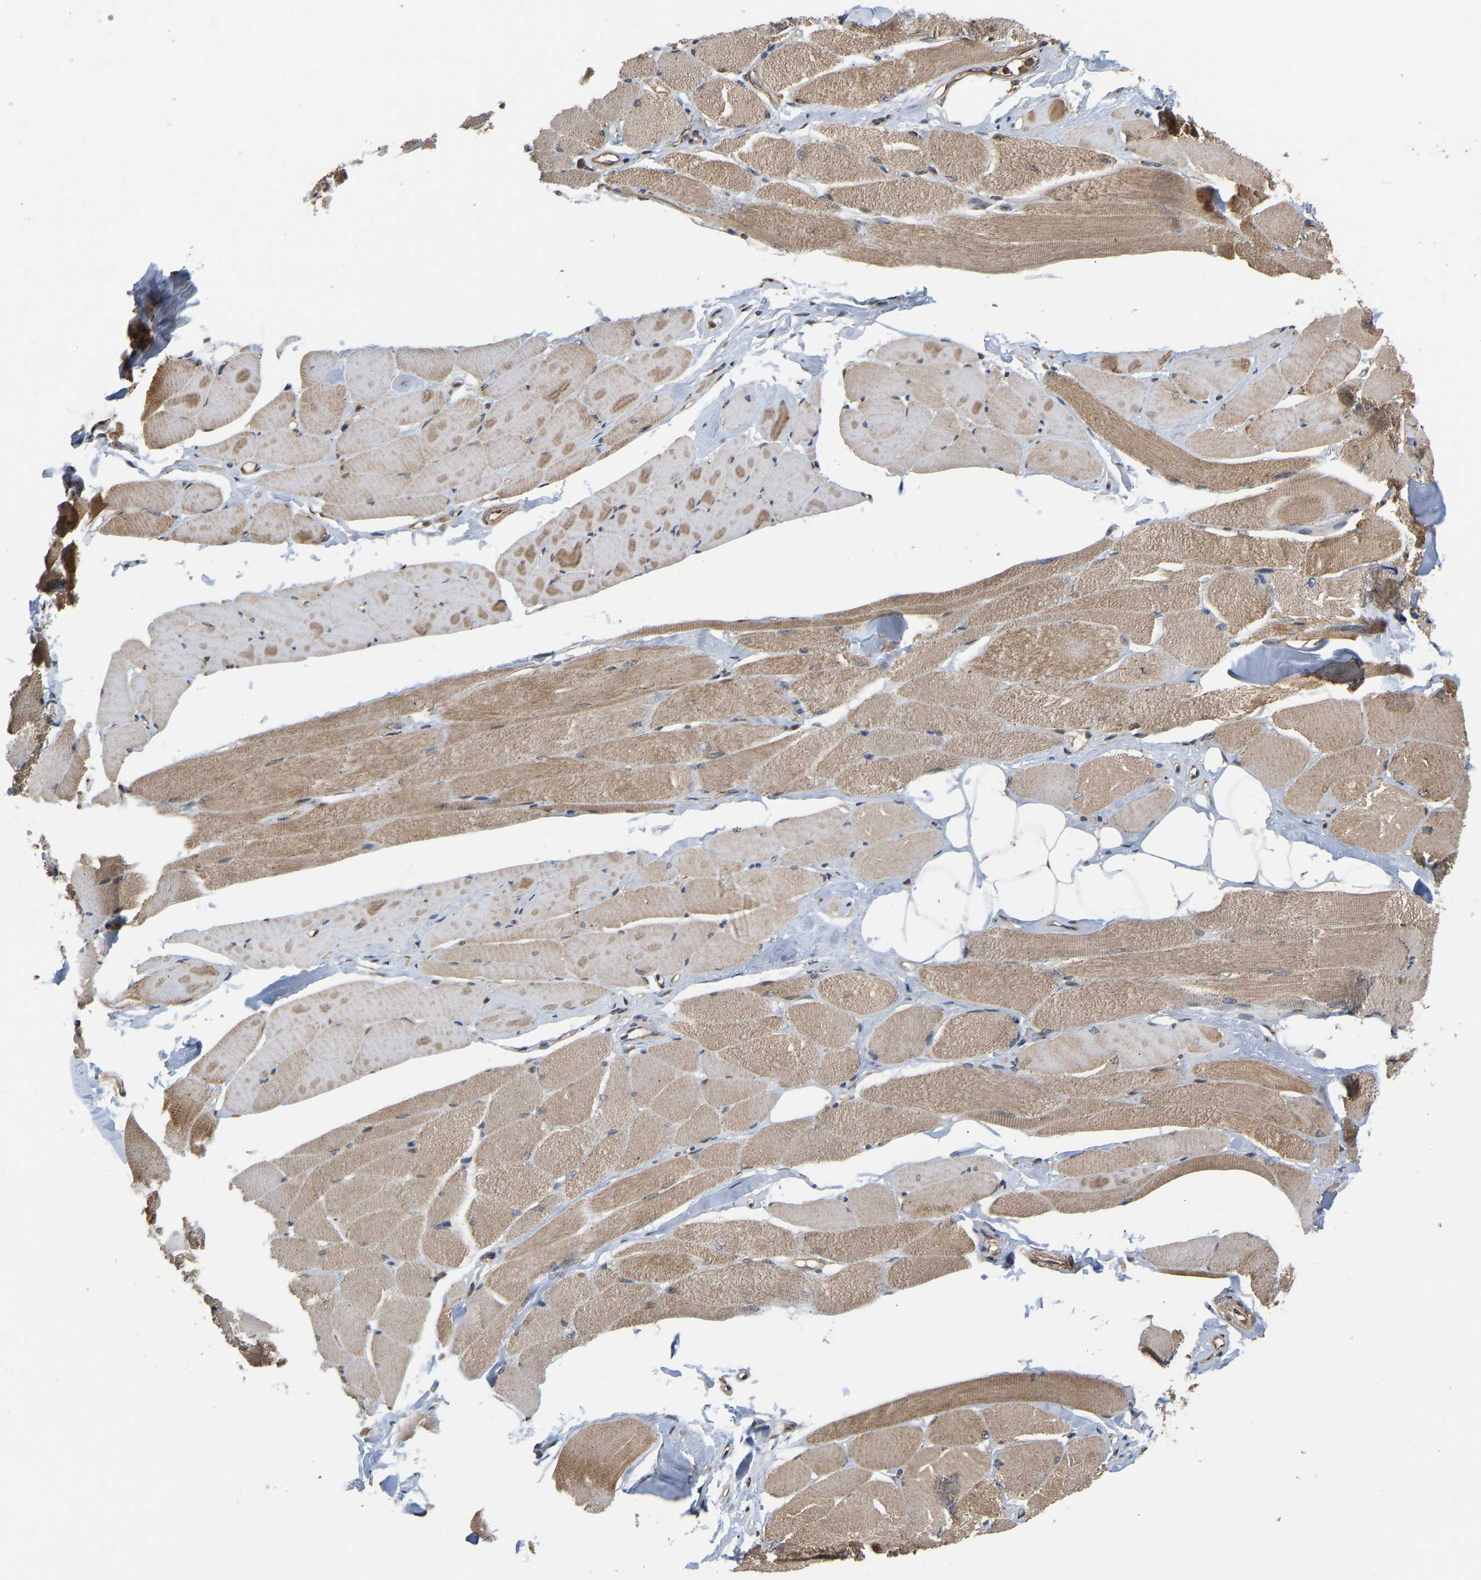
{"staining": {"intensity": "moderate", "quantity": ">75%", "location": "cytoplasmic/membranous"}, "tissue": "skeletal muscle", "cell_type": "Myocytes", "image_type": "normal", "snomed": [{"axis": "morphology", "description": "Normal tissue, NOS"}, {"axis": "topography", "description": "Skeletal muscle"}, {"axis": "topography", "description": "Peripheral nerve tissue"}], "caption": "Approximately >75% of myocytes in normal skeletal muscle display moderate cytoplasmic/membranous protein positivity as visualized by brown immunohistochemical staining.", "gene": "YIPF4", "patient": {"sex": "female", "age": 84}}